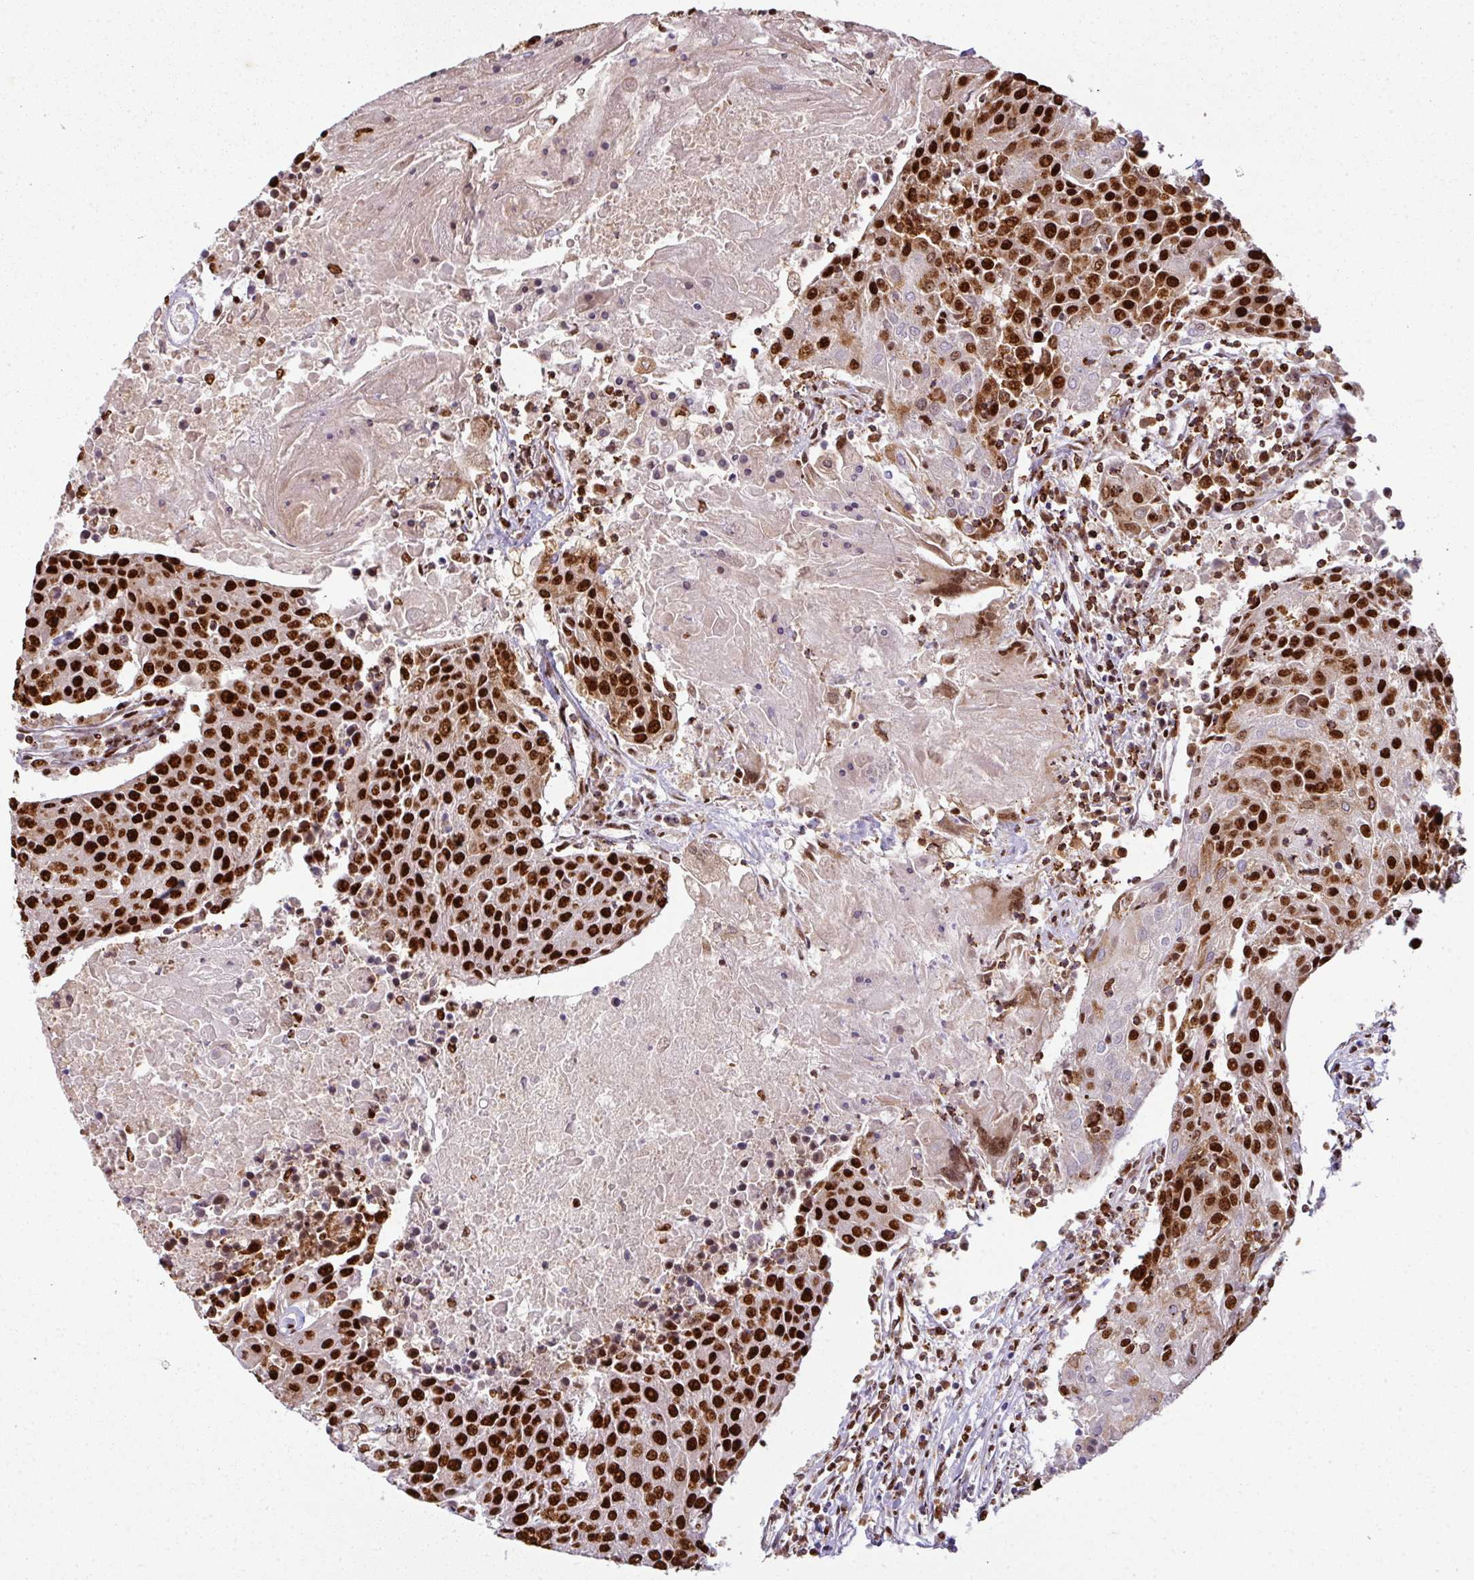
{"staining": {"intensity": "strong", "quantity": ">75%", "location": "nuclear"}, "tissue": "urothelial cancer", "cell_type": "Tumor cells", "image_type": "cancer", "snomed": [{"axis": "morphology", "description": "Urothelial carcinoma, High grade"}, {"axis": "topography", "description": "Urinary bladder"}], "caption": "Urothelial cancer stained for a protein (brown) exhibits strong nuclear positive positivity in about >75% of tumor cells.", "gene": "SIK3", "patient": {"sex": "female", "age": 85}}